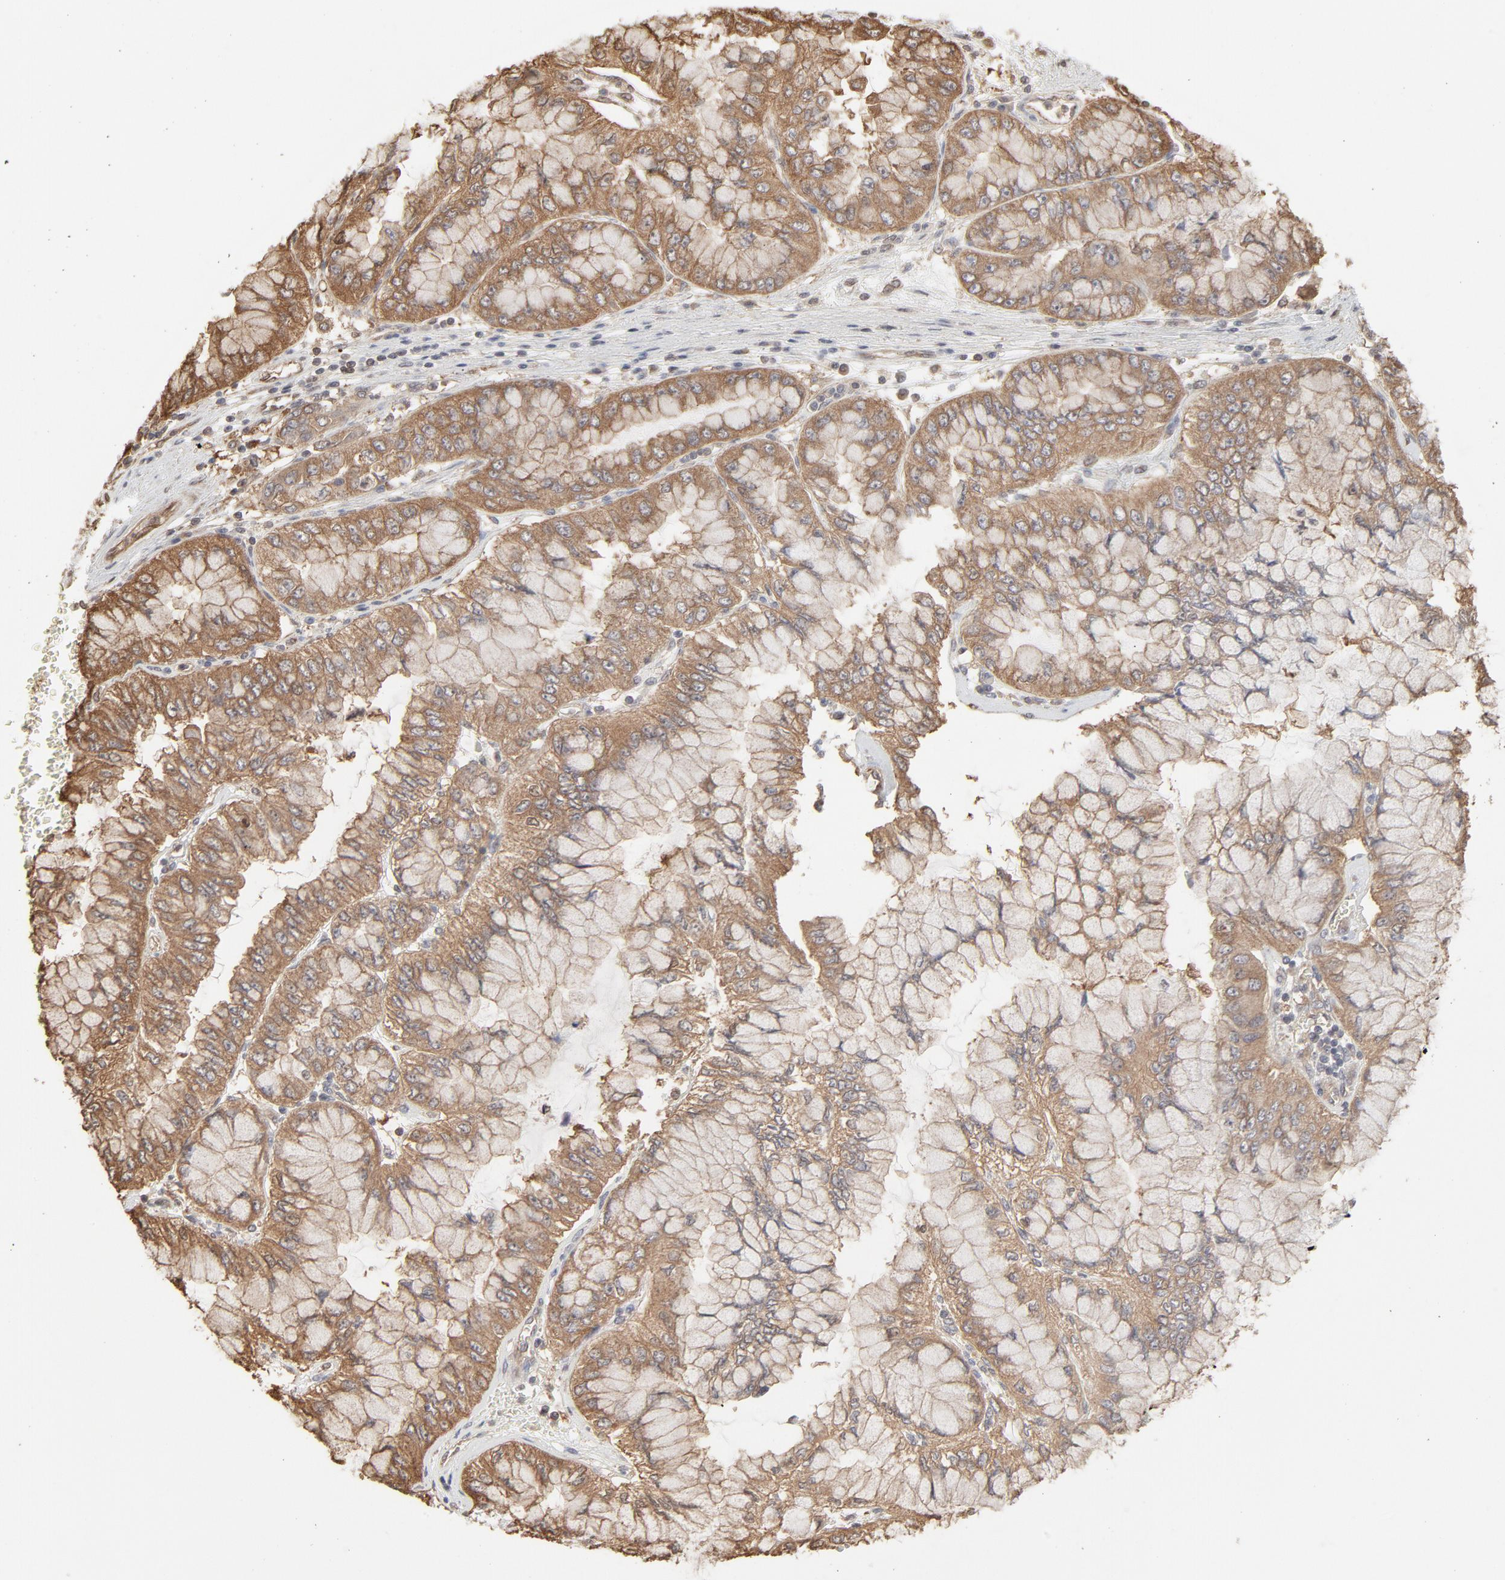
{"staining": {"intensity": "moderate", "quantity": ">75%", "location": "cytoplasmic/membranous"}, "tissue": "liver cancer", "cell_type": "Tumor cells", "image_type": "cancer", "snomed": [{"axis": "morphology", "description": "Cholangiocarcinoma"}, {"axis": "topography", "description": "Liver"}], "caption": "Protein expression by IHC shows moderate cytoplasmic/membranous expression in approximately >75% of tumor cells in cholangiocarcinoma (liver).", "gene": "PPP2CA", "patient": {"sex": "female", "age": 79}}